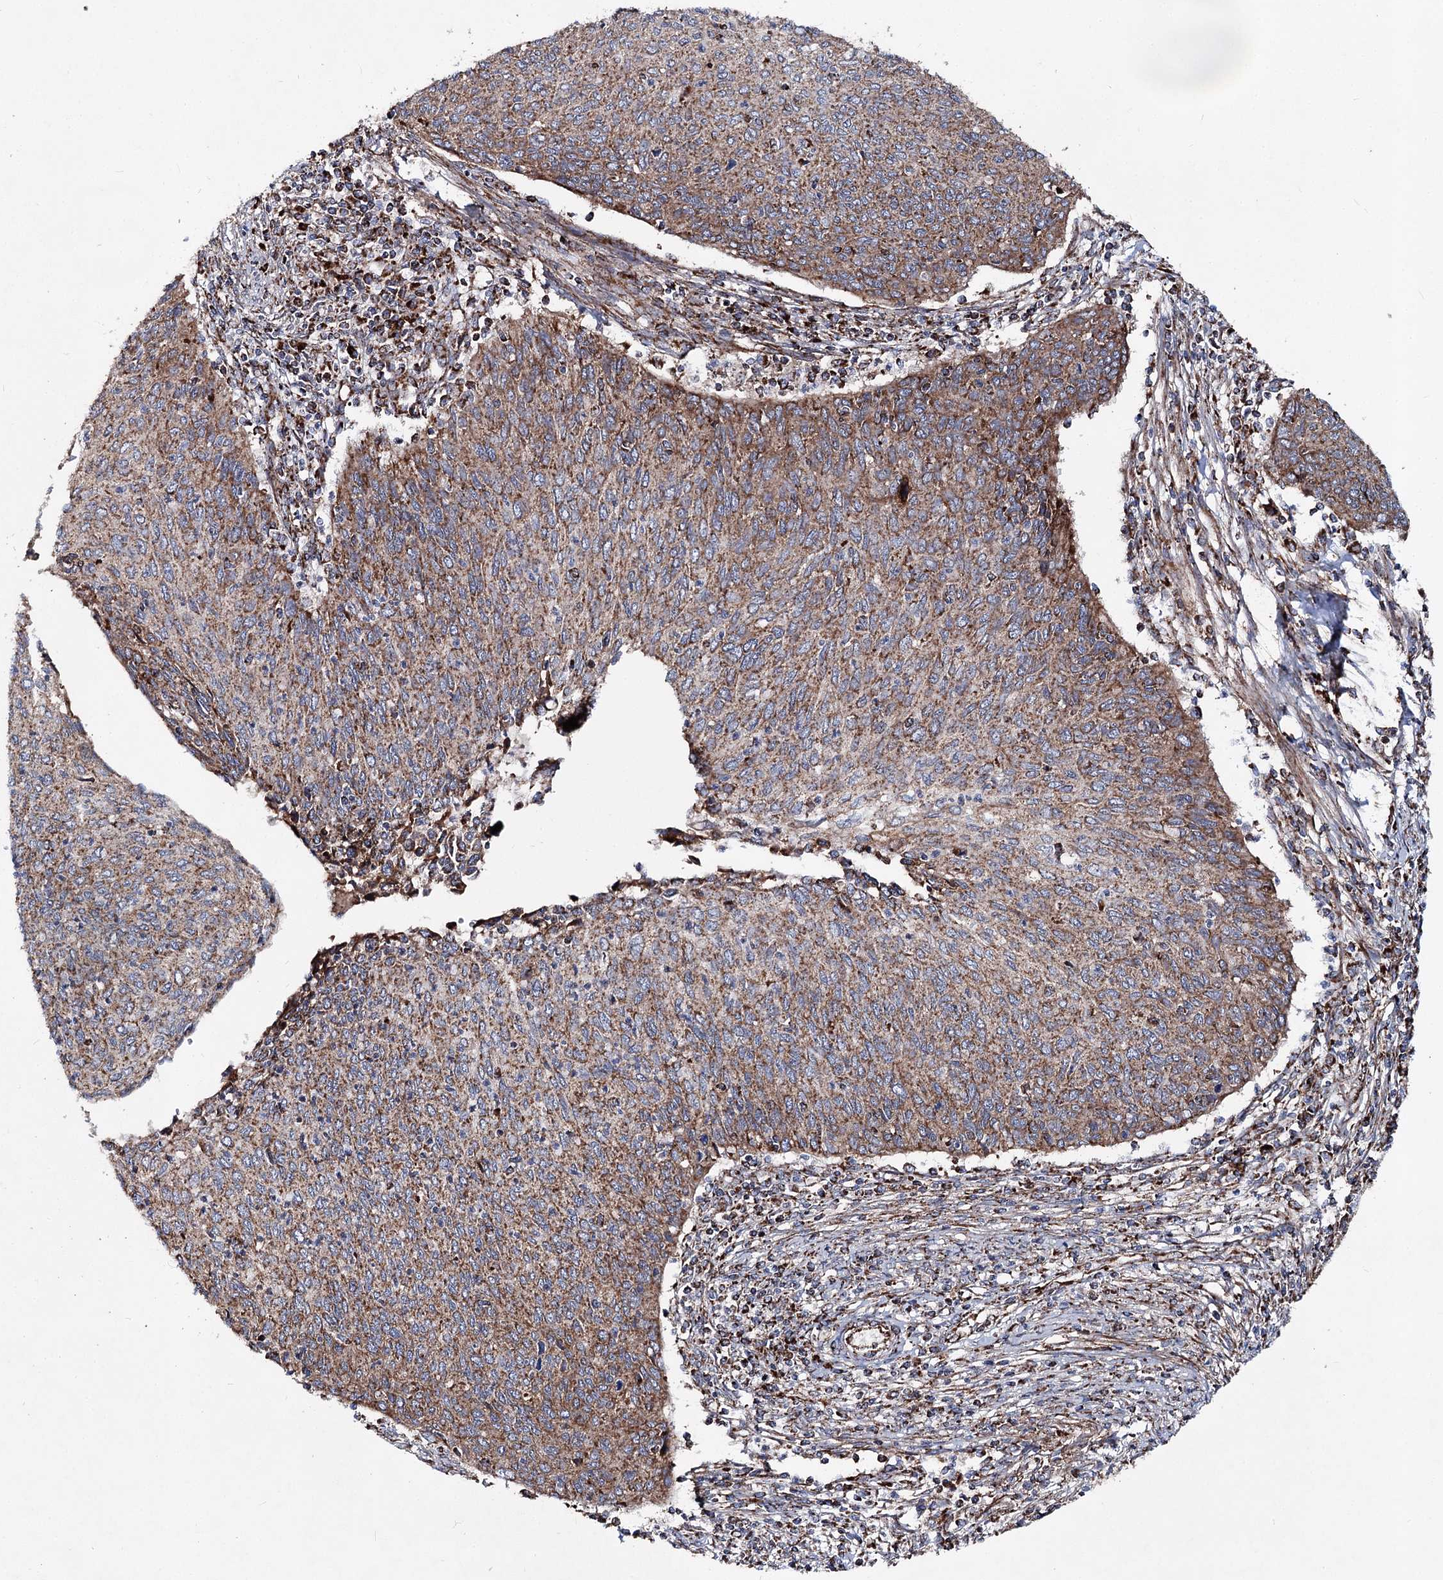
{"staining": {"intensity": "moderate", "quantity": ">75%", "location": "cytoplasmic/membranous"}, "tissue": "cervical cancer", "cell_type": "Tumor cells", "image_type": "cancer", "snomed": [{"axis": "morphology", "description": "Squamous cell carcinoma, NOS"}, {"axis": "topography", "description": "Cervix"}], "caption": "Human cervical cancer (squamous cell carcinoma) stained with a brown dye shows moderate cytoplasmic/membranous positive expression in about >75% of tumor cells.", "gene": "MSANTD2", "patient": {"sex": "female", "age": 38}}